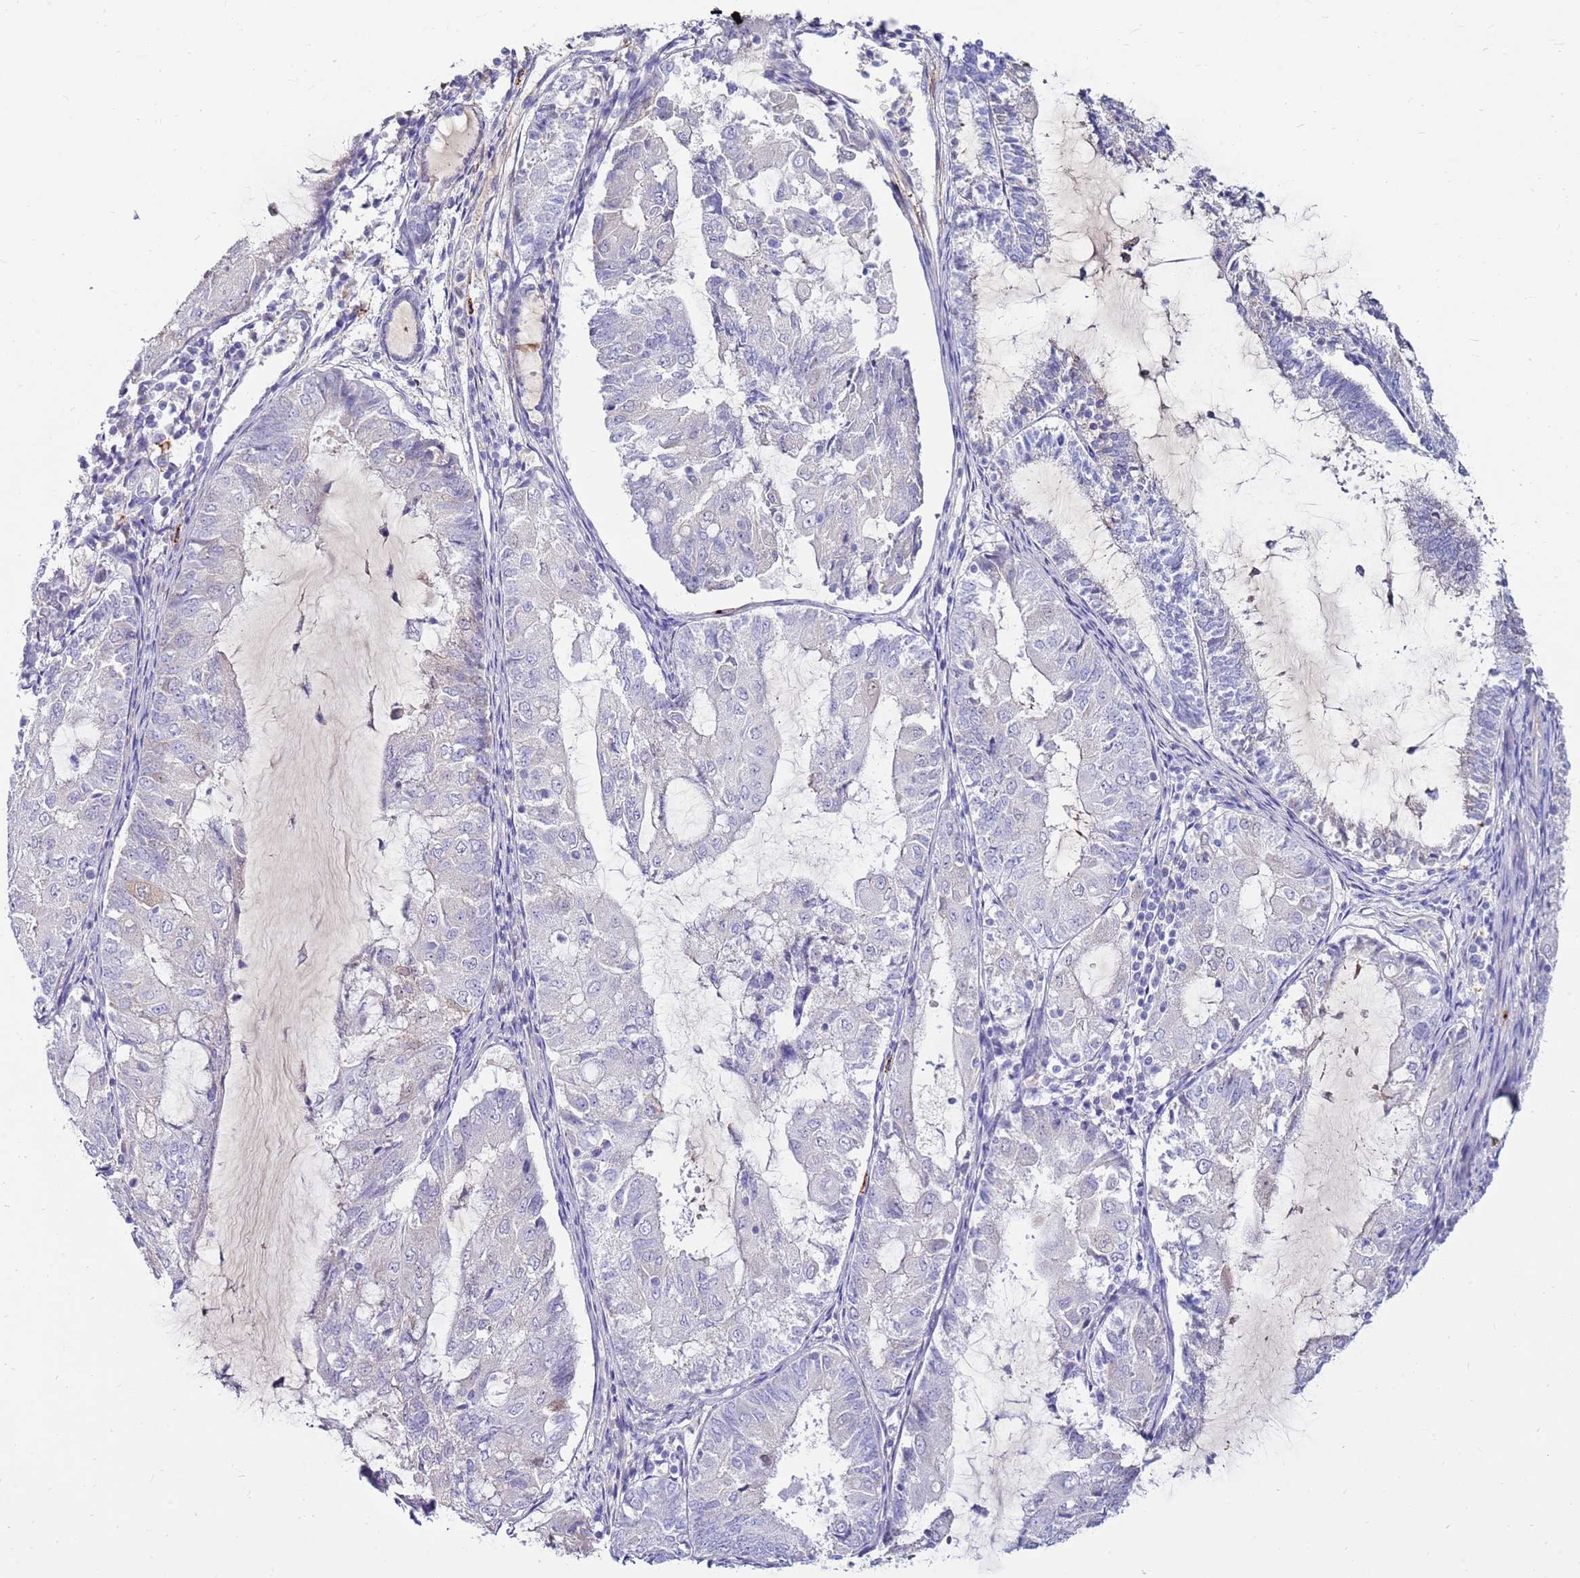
{"staining": {"intensity": "negative", "quantity": "none", "location": "none"}, "tissue": "endometrial cancer", "cell_type": "Tumor cells", "image_type": "cancer", "snomed": [{"axis": "morphology", "description": "Adenocarcinoma, NOS"}, {"axis": "topography", "description": "Endometrium"}], "caption": "High power microscopy image of an immunohistochemistry (IHC) micrograph of adenocarcinoma (endometrial), revealing no significant positivity in tumor cells. (Immunohistochemistry, brightfield microscopy, high magnification).", "gene": "EVPLL", "patient": {"sex": "female", "age": 81}}